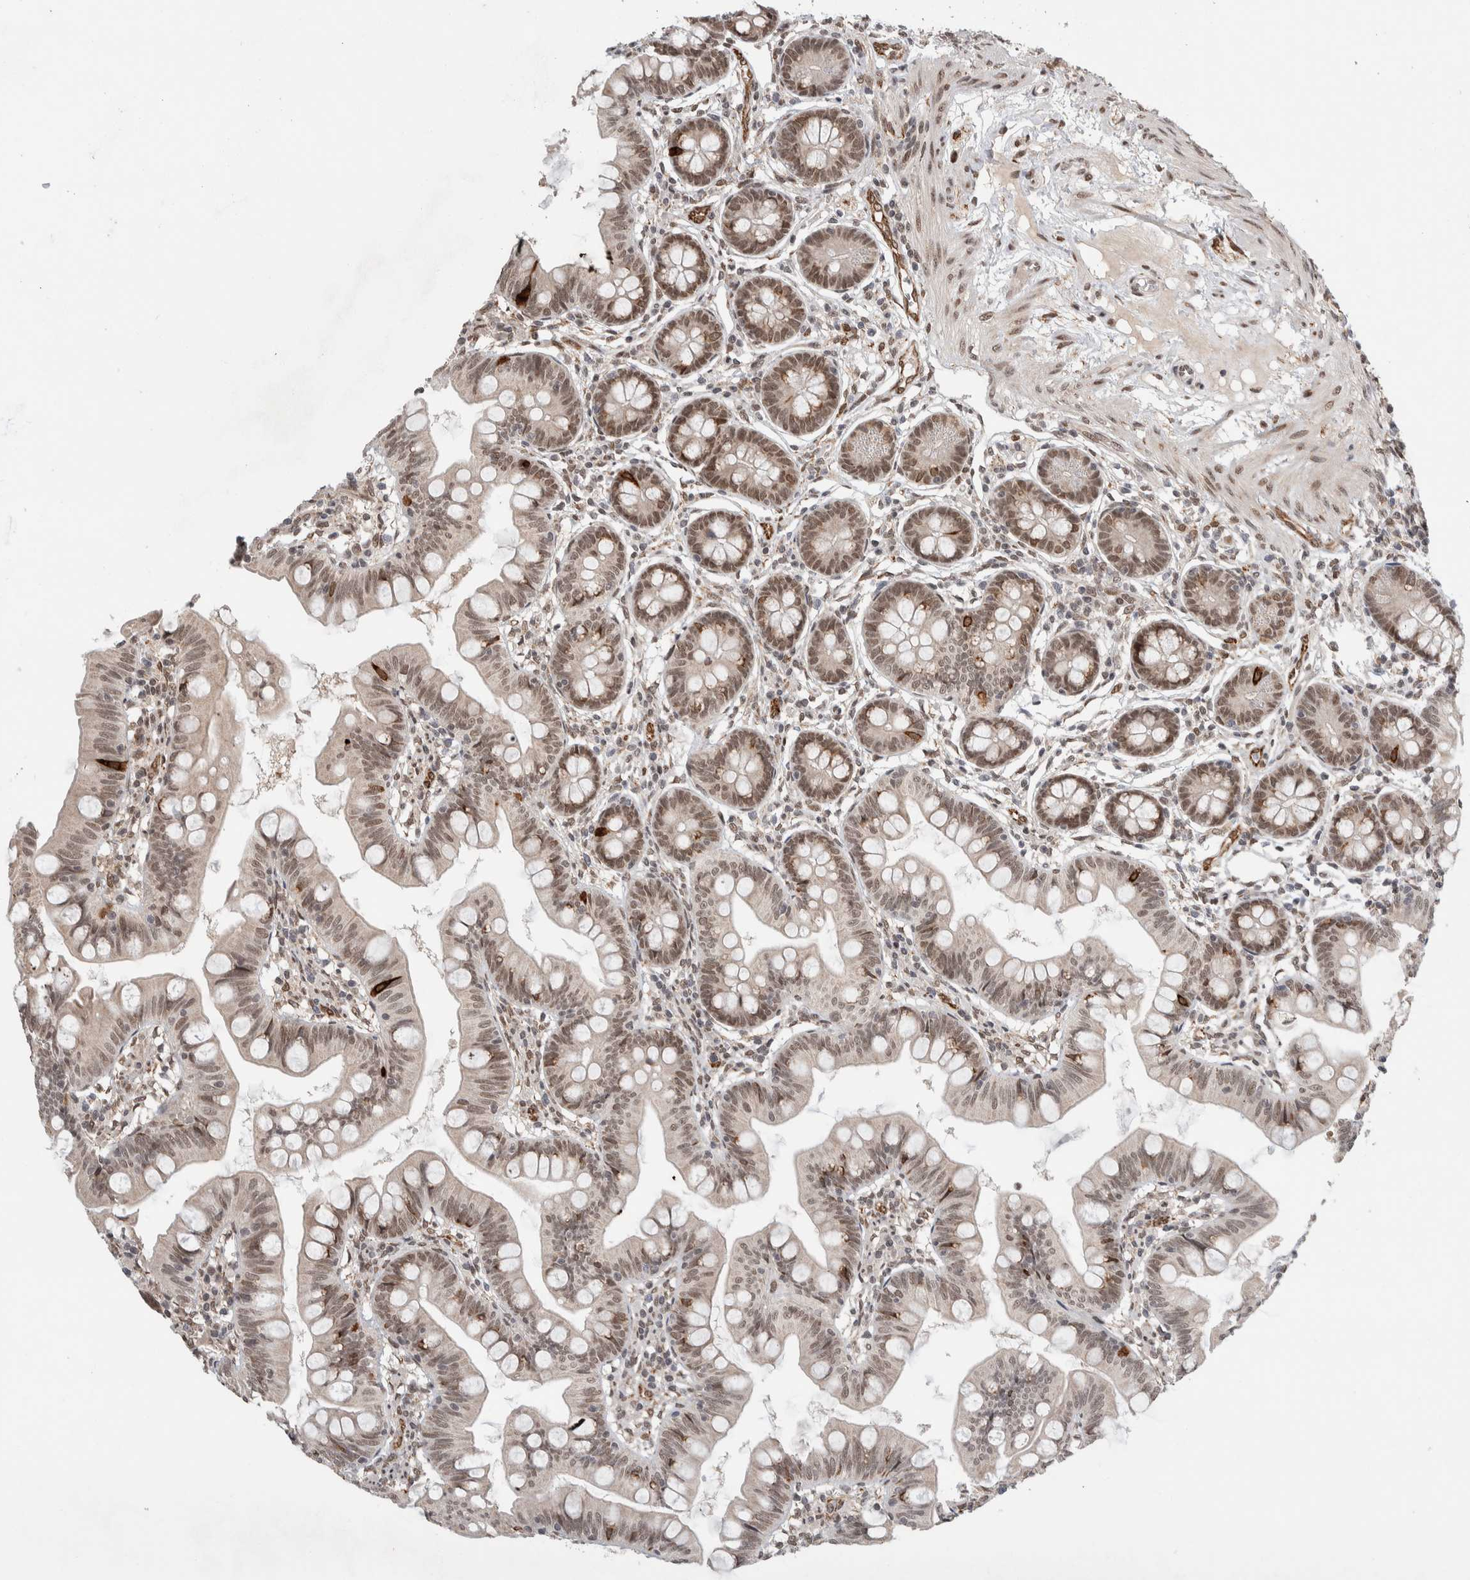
{"staining": {"intensity": "moderate", "quantity": ">75%", "location": "cytoplasmic/membranous,nuclear"}, "tissue": "small intestine", "cell_type": "Glandular cells", "image_type": "normal", "snomed": [{"axis": "morphology", "description": "Normal tissue, NOS"}, {"axis": "topography", "description": "Small intestine"}], "caption": "Immunohistochemistry (IHC) image of normal small intestine stained for a protein (brown), which exhibits medium levels of moderate cytoplasmic/membranous,nuclear expression in about >75% of glandular cells.", "gene": "TNRC18", "patient": {"sex": "male", "age": 7}}